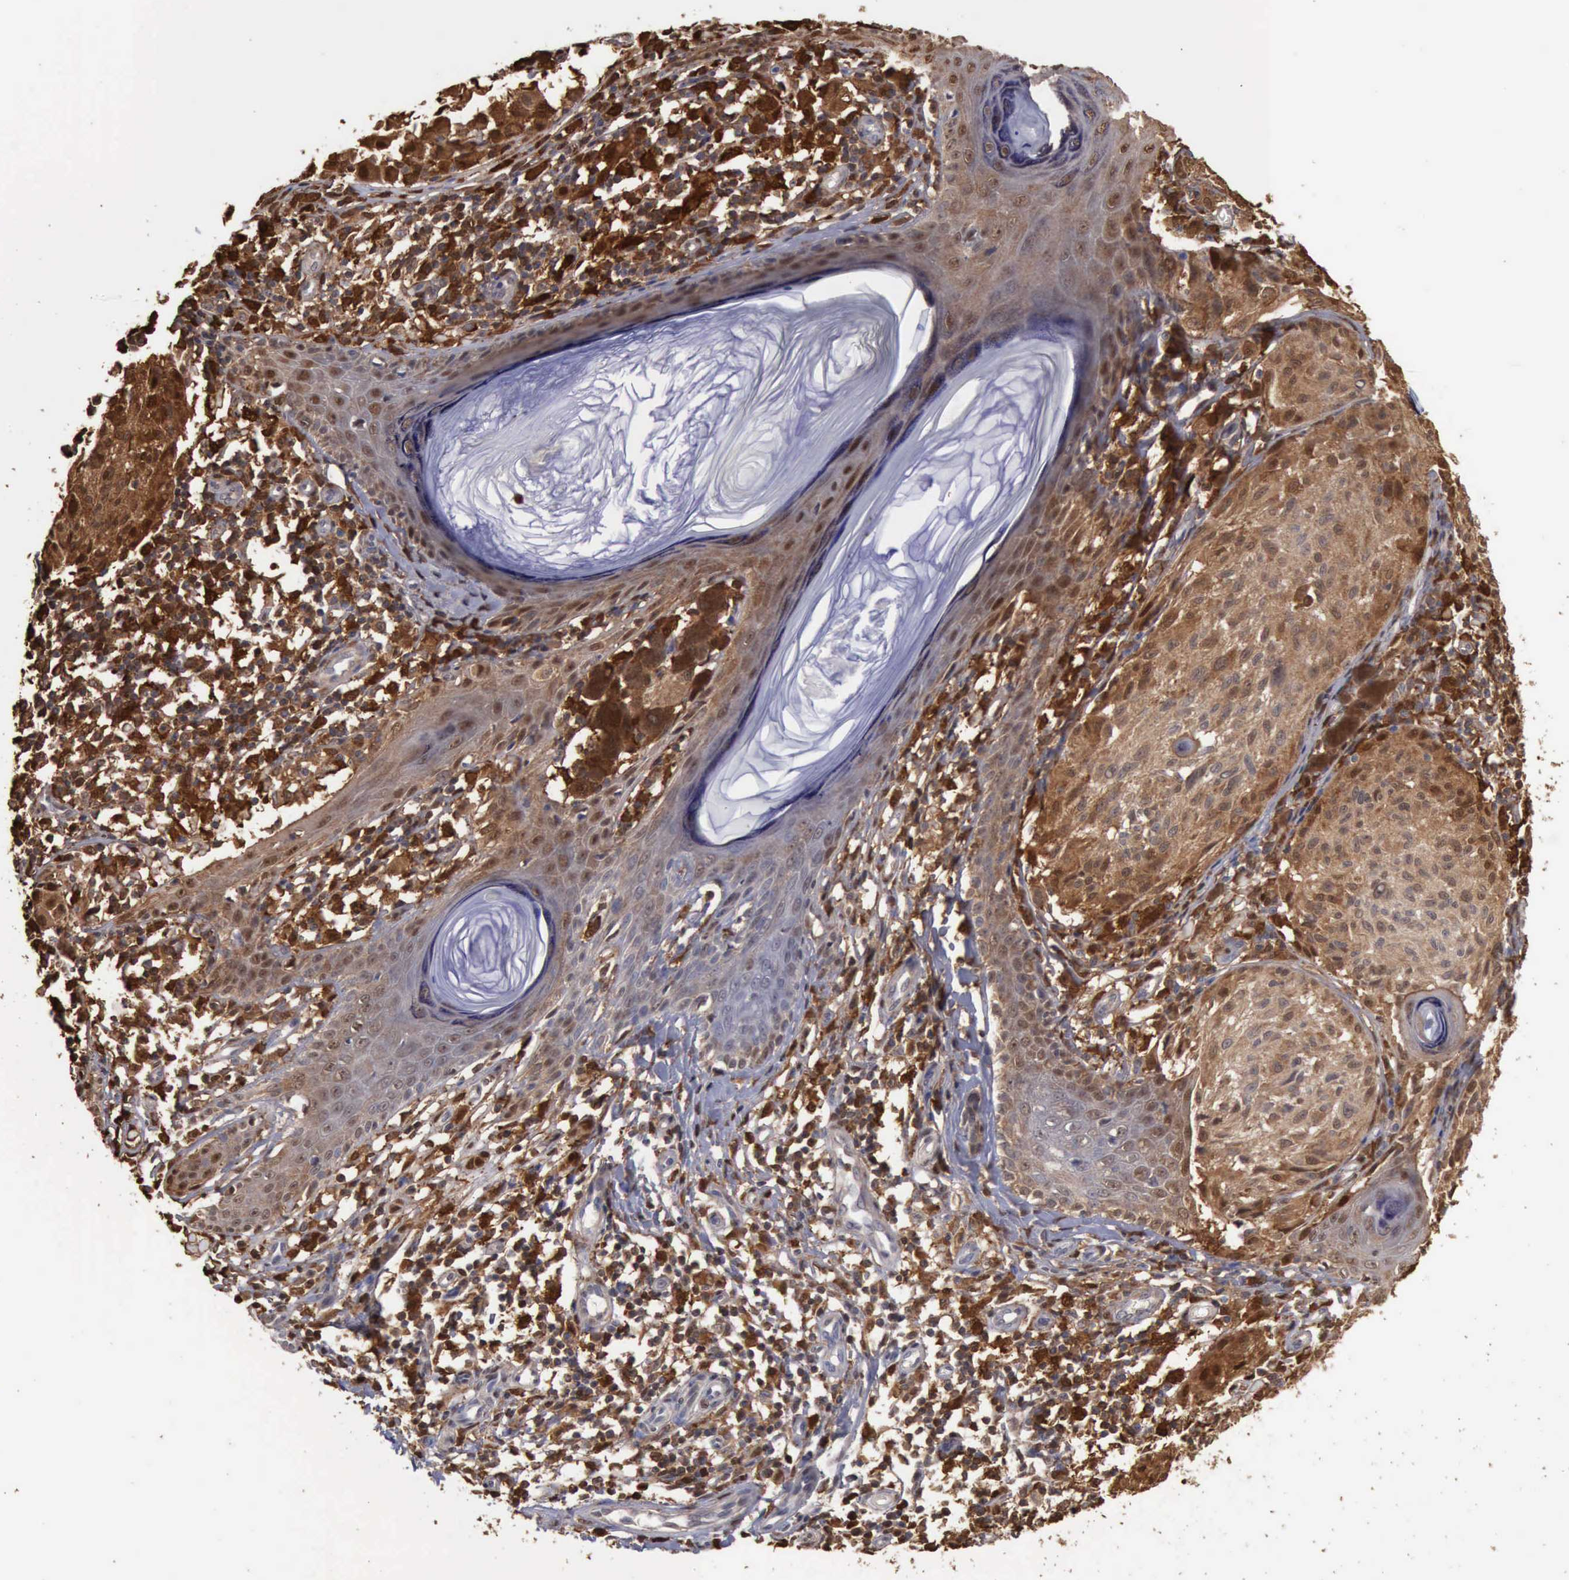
{"staining": {"intensity": "moderate", "quantity": ">75%", "location": "cytoplasmic/membranous,nuclear"}, "tissue": "melanoma", "cell_type": "Tumor cells", "image_type": "cancer", "snomed": [{"axis": "morphology", "description": "Malignant melanoma, NOS"}, {"axis": "topography", "description": "Skin"}], "caption": "Moderate cytoplasmic/membranous and nuclear expression for a protein is identified in approximately >75% of tumor cells of malignant melanoma using immunohistochemistry (IHC).", "gene": "STAT1", "patient": {"sex": "male", "age": 36}}